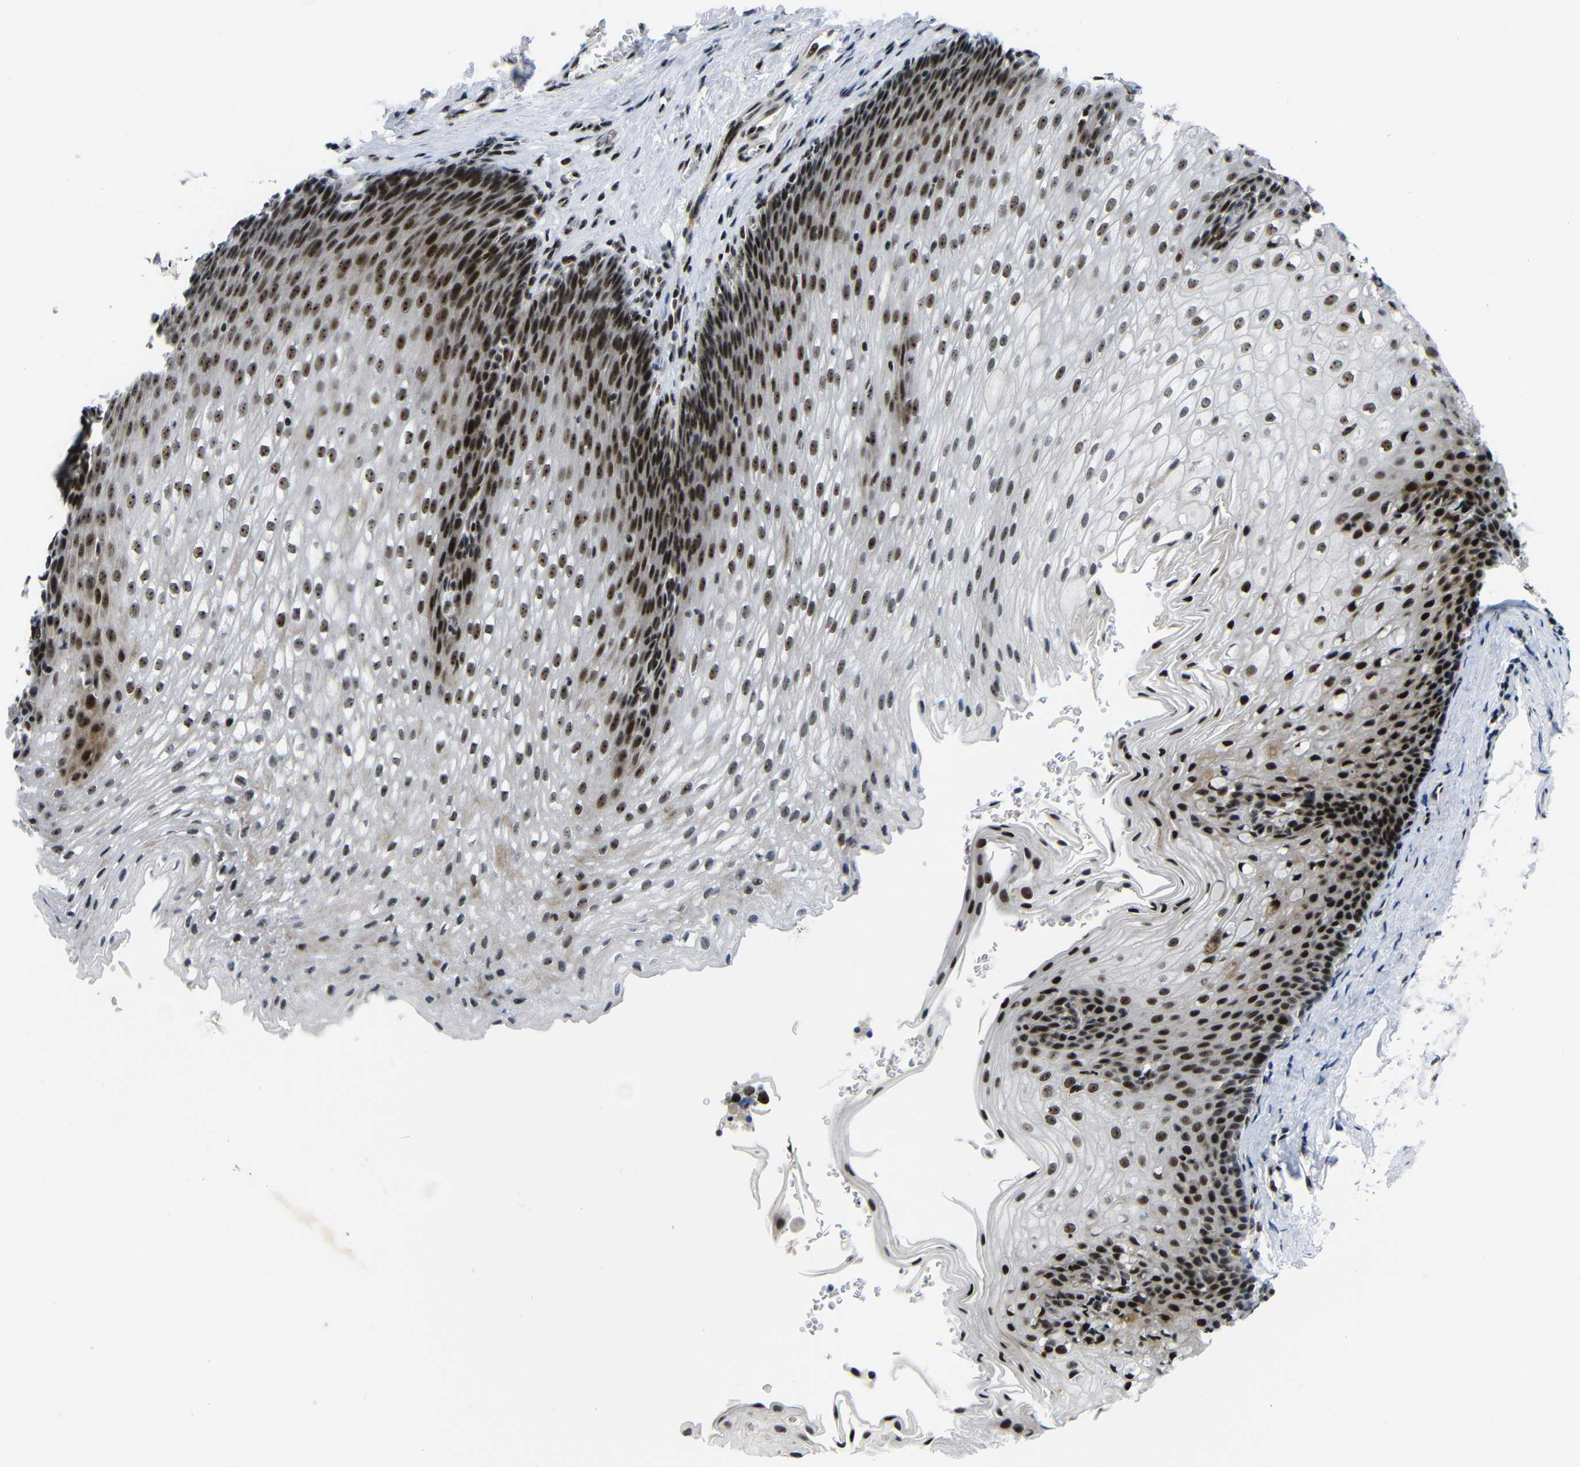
{"staining": {"intensity": "strong", "quantity": ">75%", "location": "nuclear"}, "tissue": "esophagus", "cell_type": "Squamous epithelial cells", "image_type": "normal", "snomed": [{"axis": "morphology", "description": "Normal tissue, NOS"}, {"axis": "topography", "description": "Esophagus"}], "caption": "The image reveals immunohistochemical staining of normal esophagus. There is strong nuclear expression is appreciated in about >75% of squamous epithelial cells.", "gene": "SETDB2", "patient": {"sex": "male", "age": 48}}